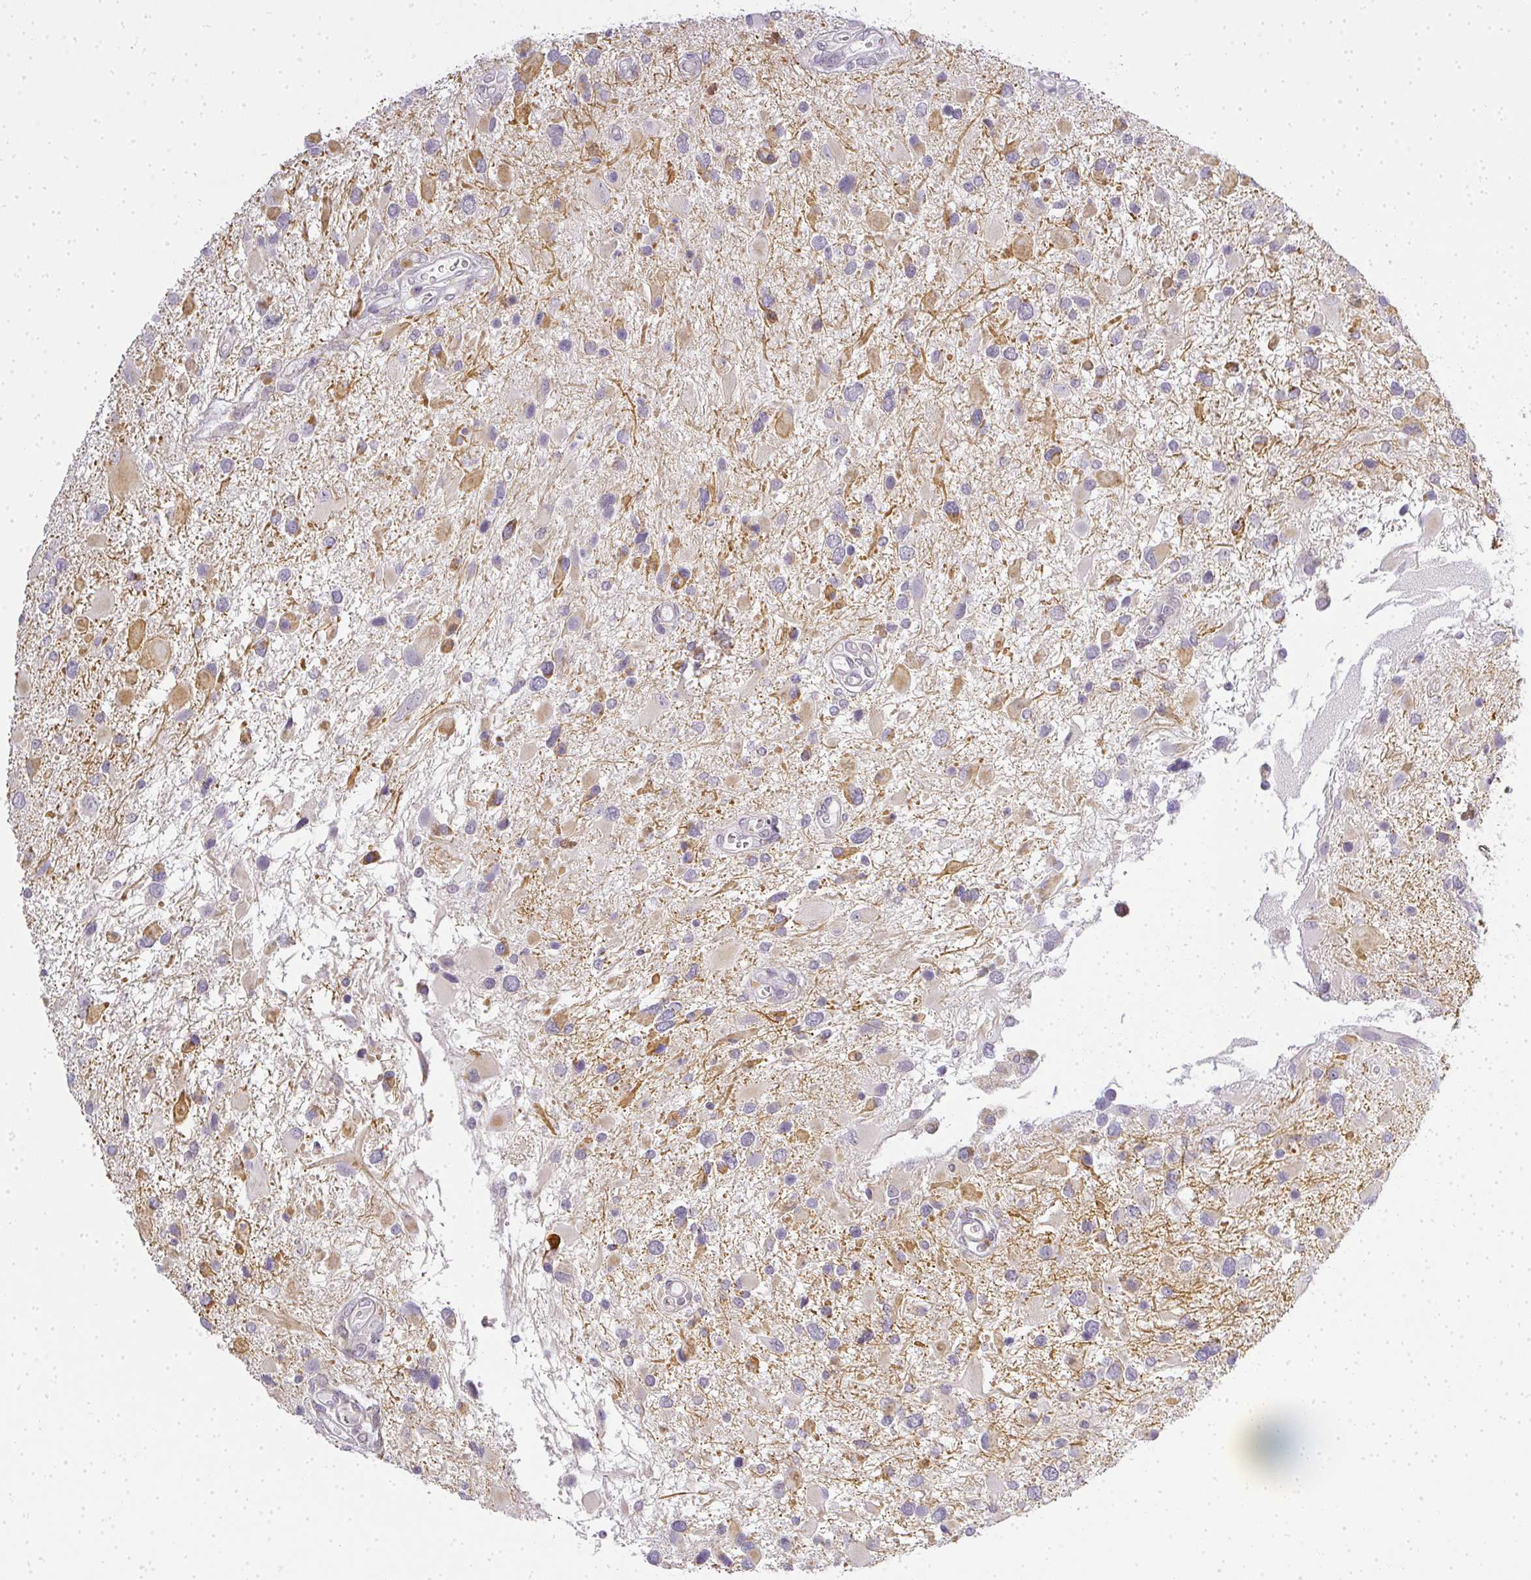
{"staining": {"intensity": "weak", "quantity": "<25%", "location": "cytoplasmic/membranous"}, "tissue": "glioma", "cell_type": "Tumor cells", "image_type": "cancer", "snomed": [{"axis": "morphology", "description": "Glioma, malignant, High grade"}, {"axis": "topography", "description": "Brain"}], "caption": "This micrograph is of glioma stained with IHC to label a protein in brown with the nuclei are counter-stained blue. There is no expression in tumor cells. (DAB (3,3'-diaminobenzidine) immunohistochemistry, high magnification).", "gene": "MED19", "patient": {"sex": "male", "age": 53}}